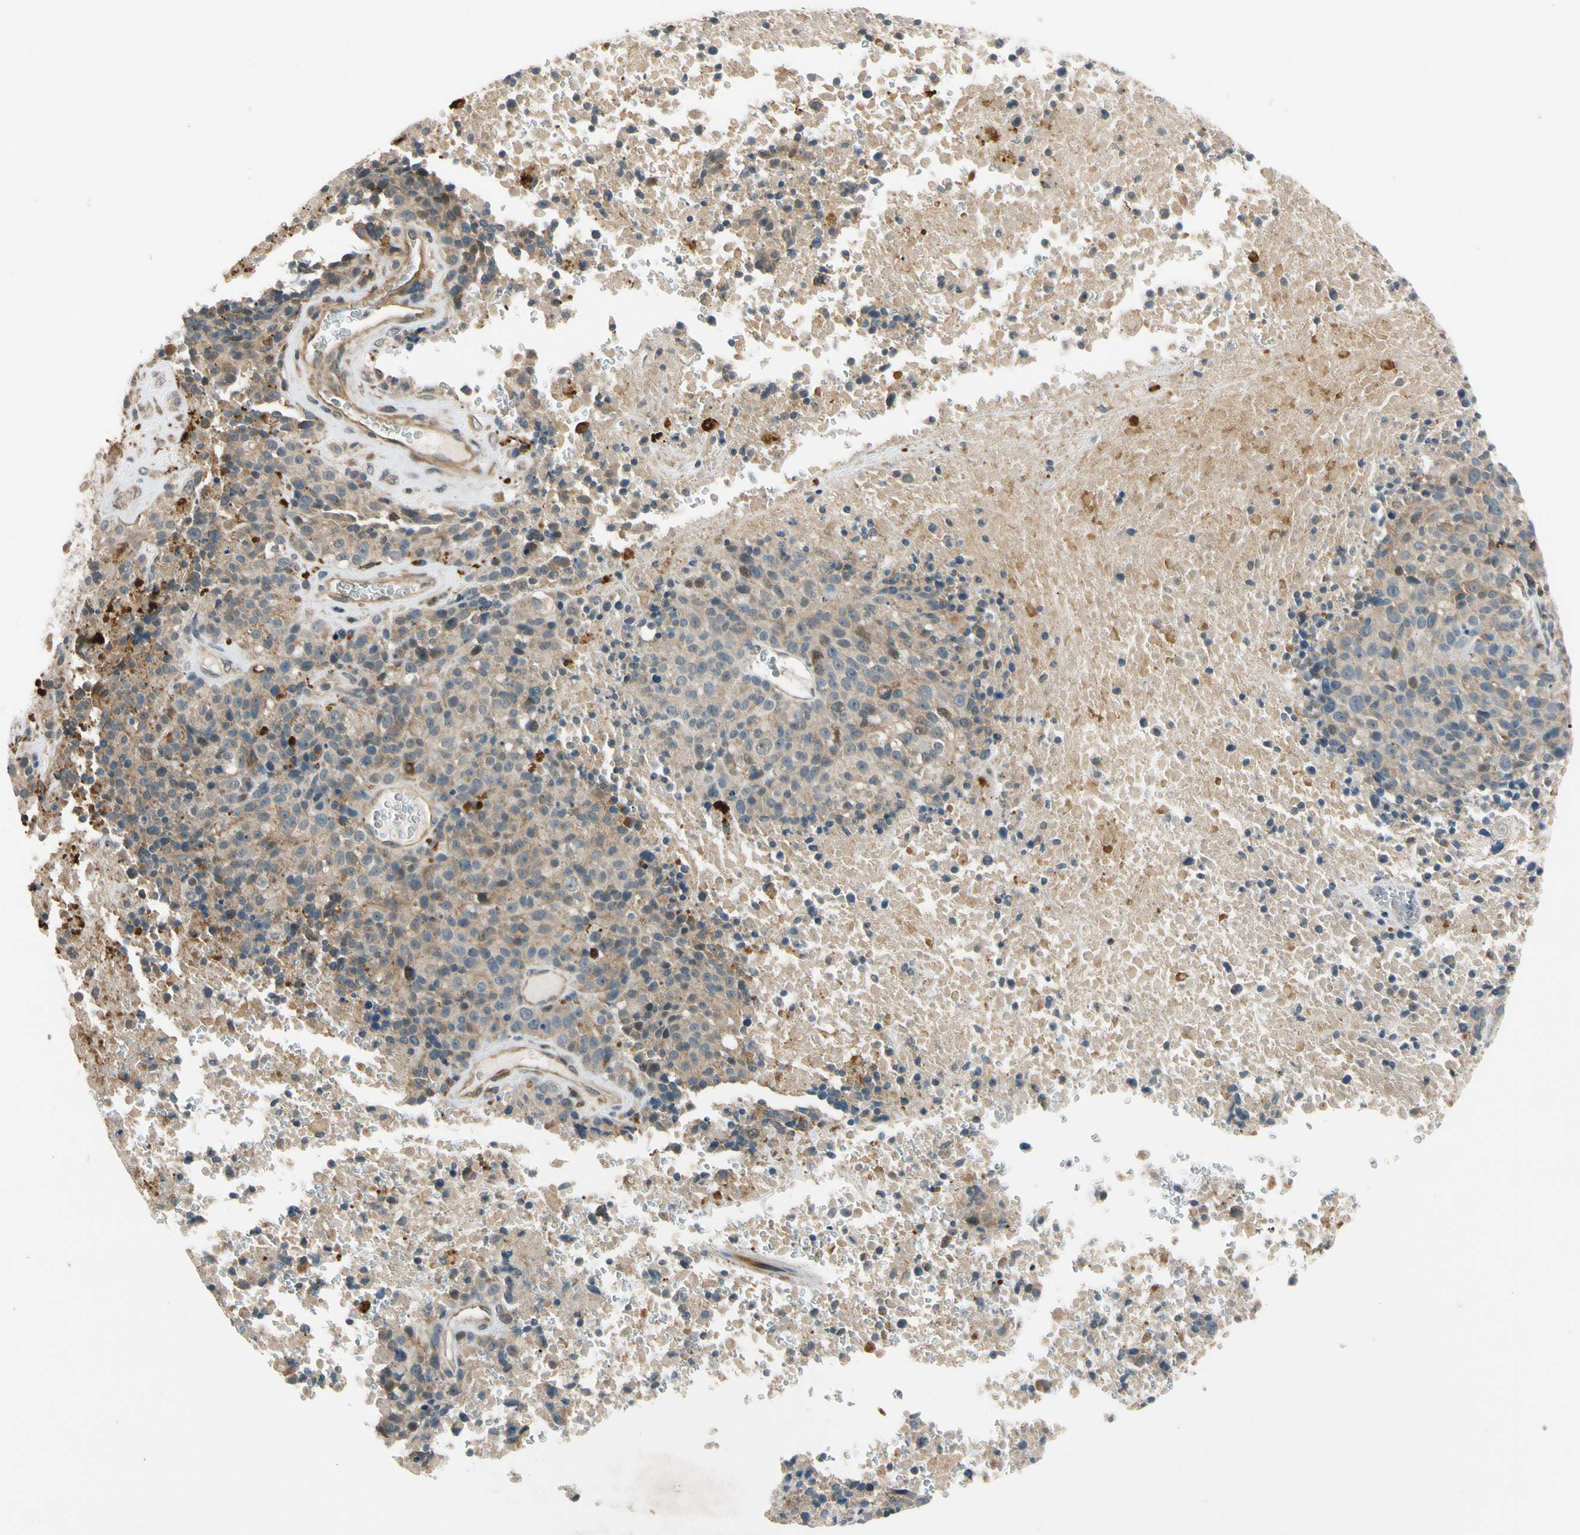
{"staining": {"intensity": "weak", "quantity": "25%-75%", "location": "cytoplasmic/membranous"}, "tissue": "melanoma", "cell_type": "Tumor cells", "image_type": "cancer", "snomed": [{"axis": "morphology", "description": "Malignant melanoma, Metastatic site"}, {"axis": "topography", "description": "Cerebral cortex"}], "caption": "High-power microscopy captured an IHC image of malignant melanoma (metastatic site), revealing weak cytoplasmic/membranous positivity in approximately 25%-75% of tumor cells.", "gene": "MST1R", "patient": {"sex": "female", "age": 52}}